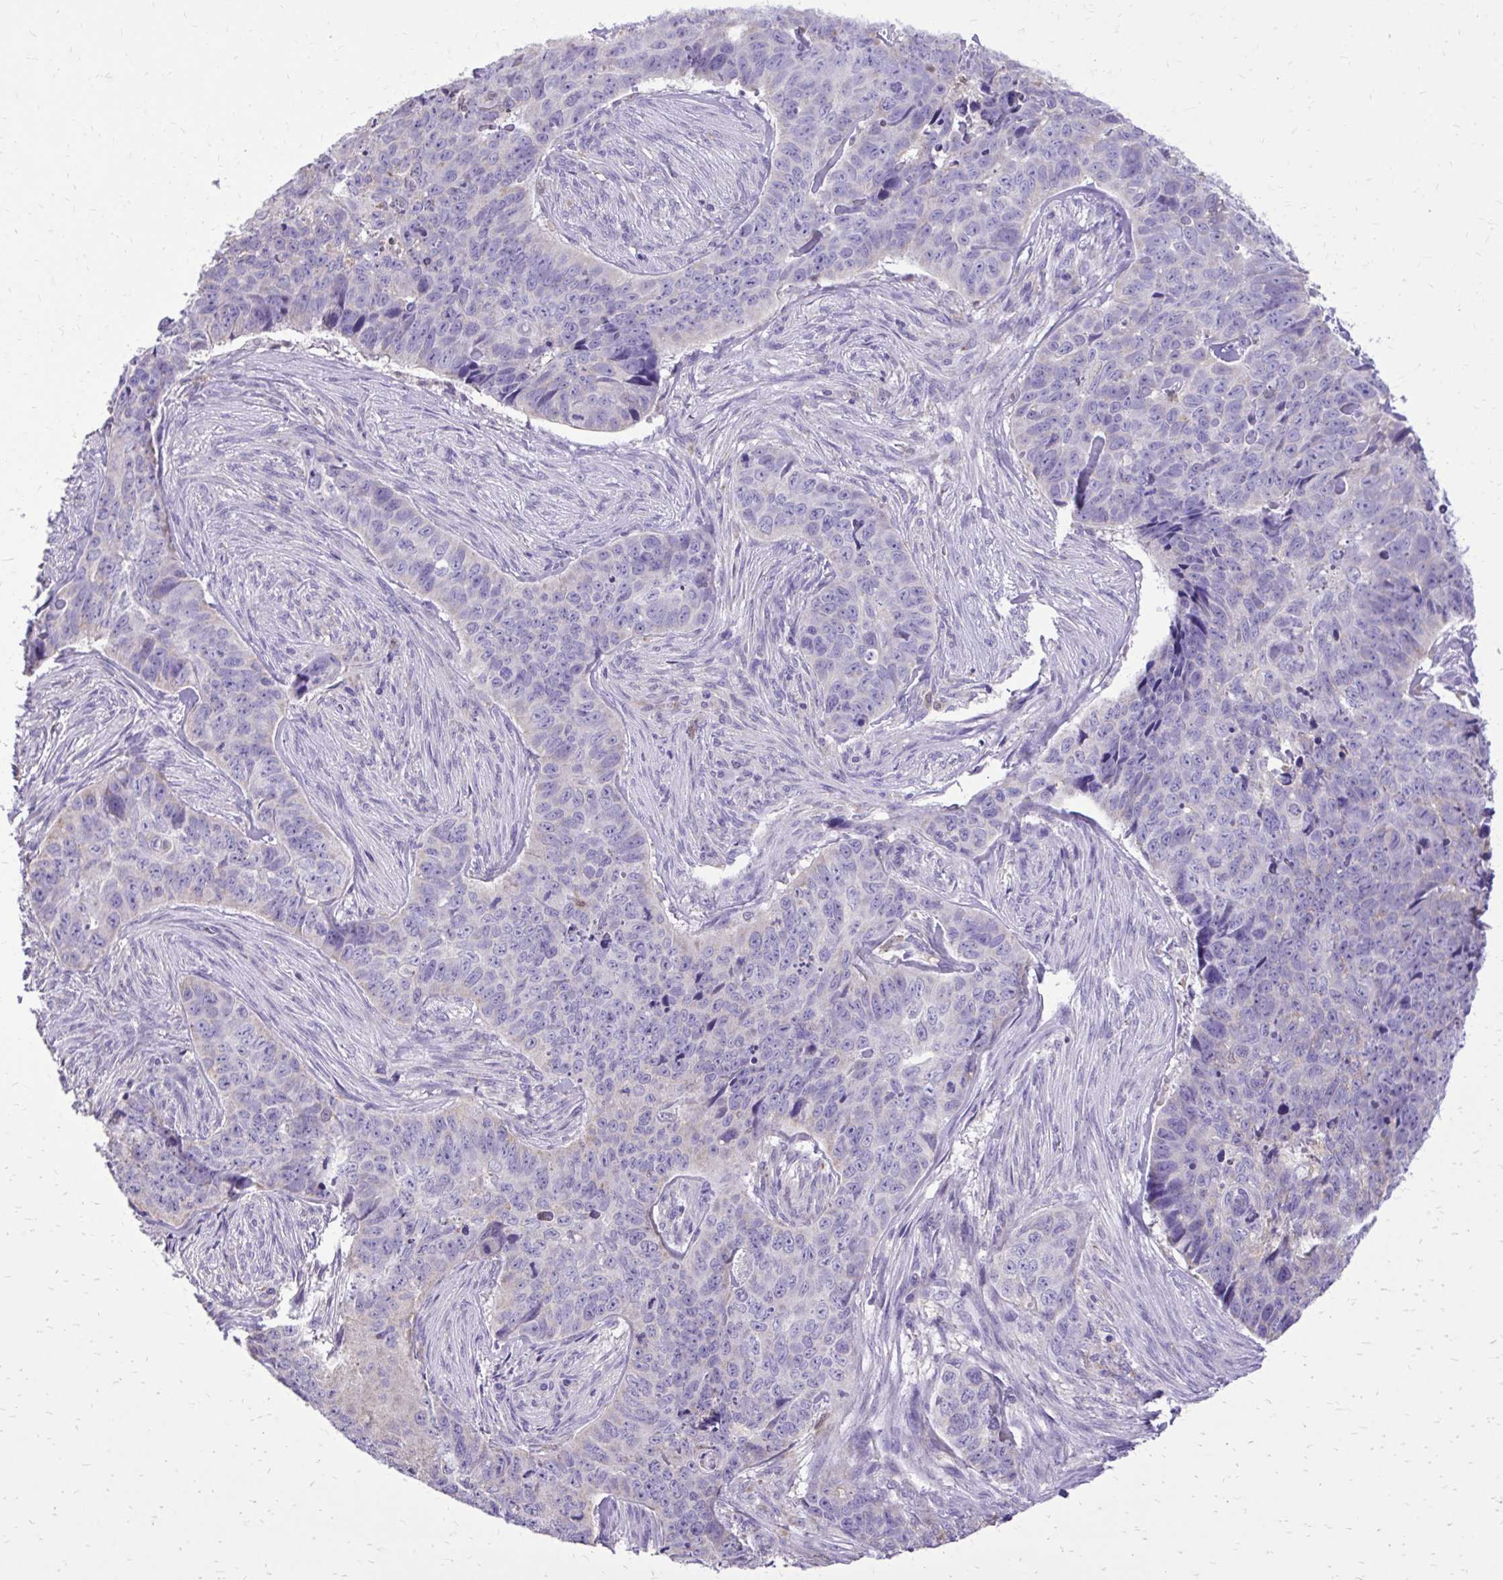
{"staining": {"intensity": "negative", "quantity": "none", "location": "none"}, "tissue": "skin cancer", "cell_type": "Tumor cells", "image_type": "cancer", "snomed": [{"axis": "morphology", "description": "Basal cell carcinoma"}, {"axis": "topography", "description": "Skin"}], "caption": "The photomicrograph reveals no significant staining in tumor cells of basal cell carcinoma (skin). (Immunohistochemistry, brightfield microscopy, high magnification).", "gene": "CAT", "patient": {"sex": "female", "age": 82}}